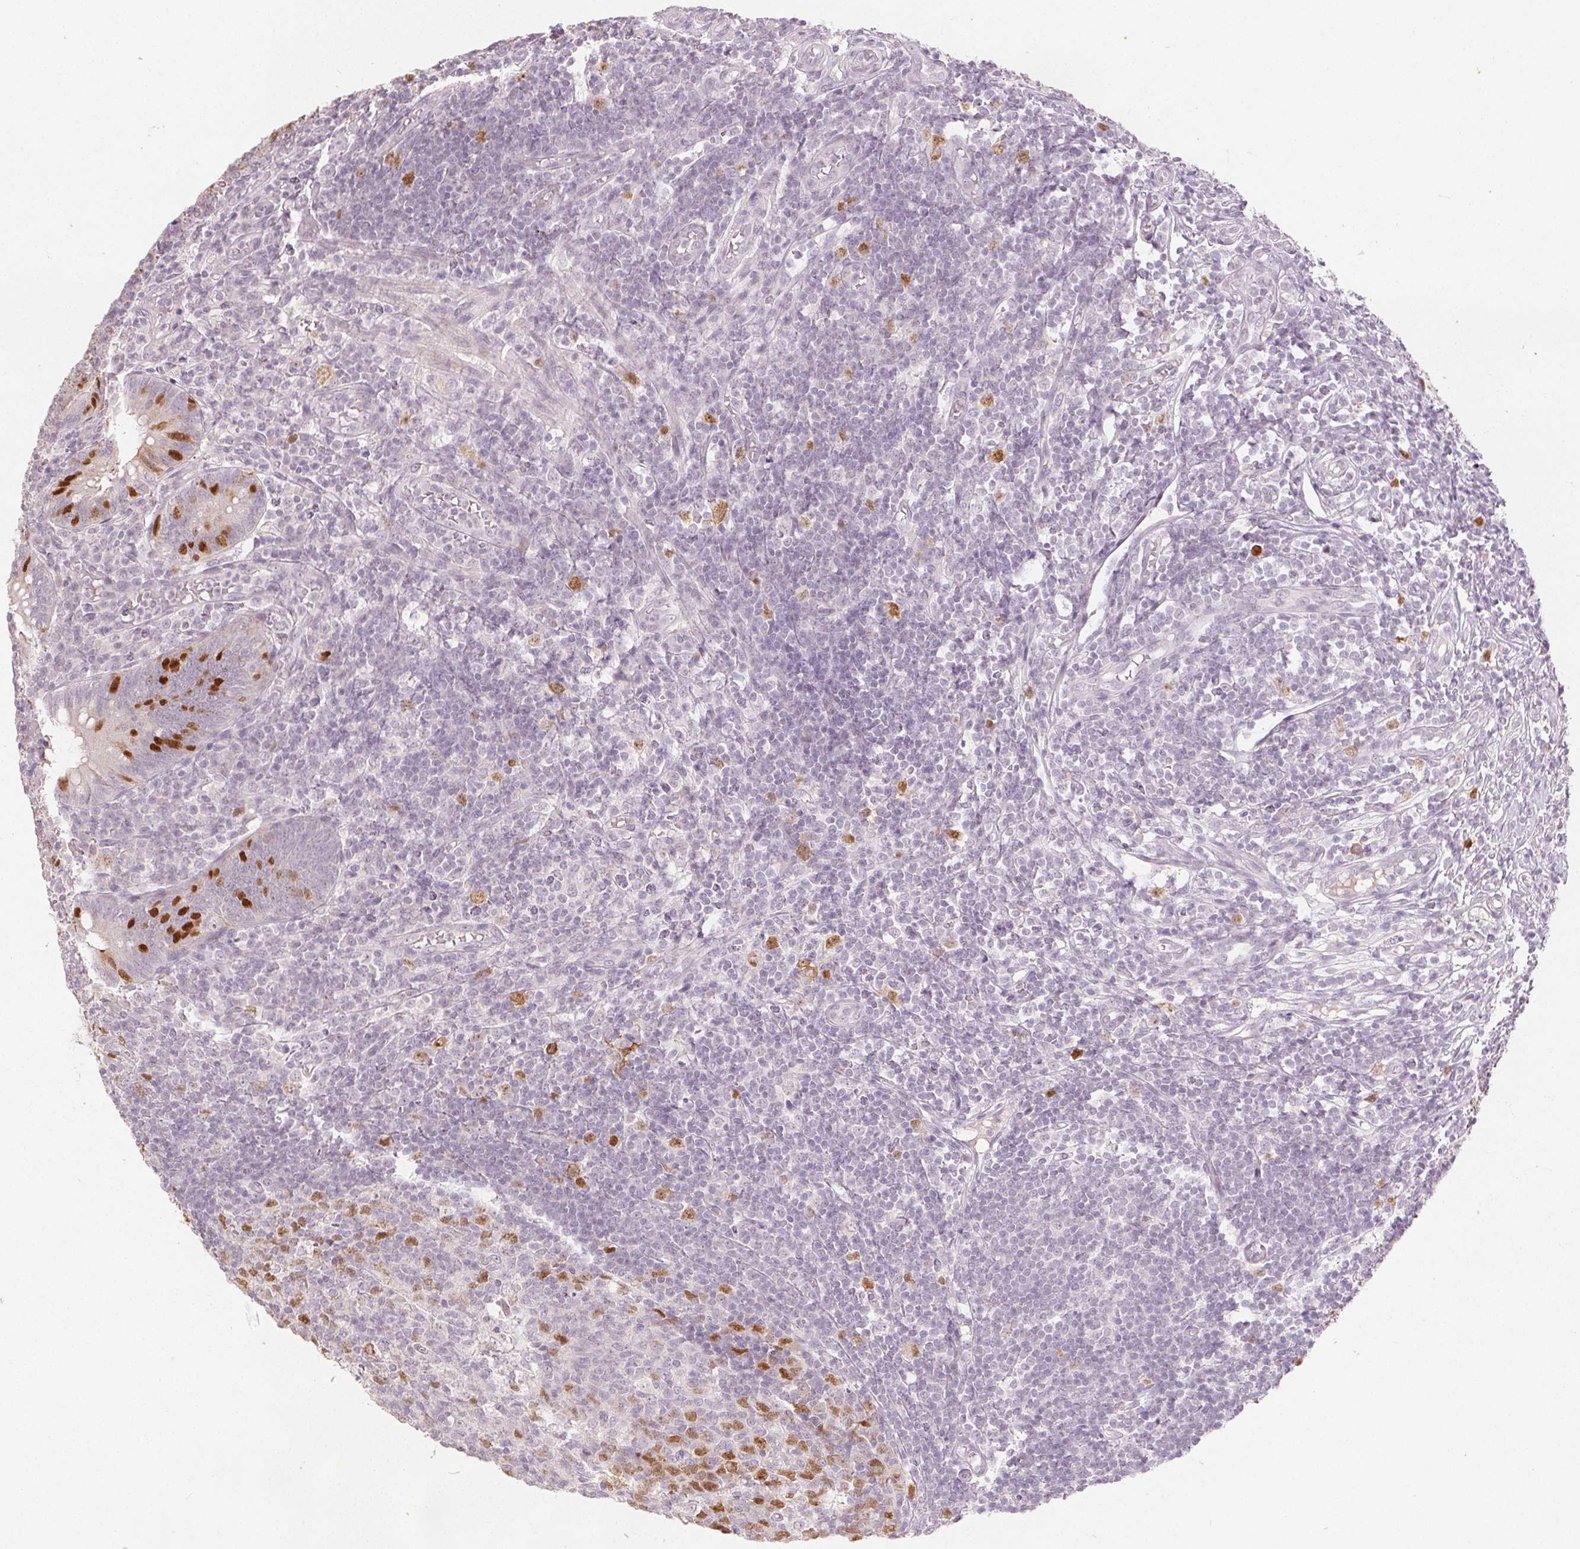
{"staining": {"intensity": "moderate", "quantity": "25%-75%", "location": "nuclear"}, "tissue": "appendix", "cell_type": "Glandular cells", "image_type": "normal", "snomed": [{"axis": "morphology", "description": "Normal tissue, NOS"}, {"axis": "topography", "description": "Appendix"}], "caption": "Brown immunohistochemical staining in benign appendix reveals moderate nuclear positivity in approximately 25%-75% of glandular cells. (Brightfield microscopy of DAB IHC at high magnification).", "gene": "ANLN", "patient": {"sex": "male", "age": 18}}